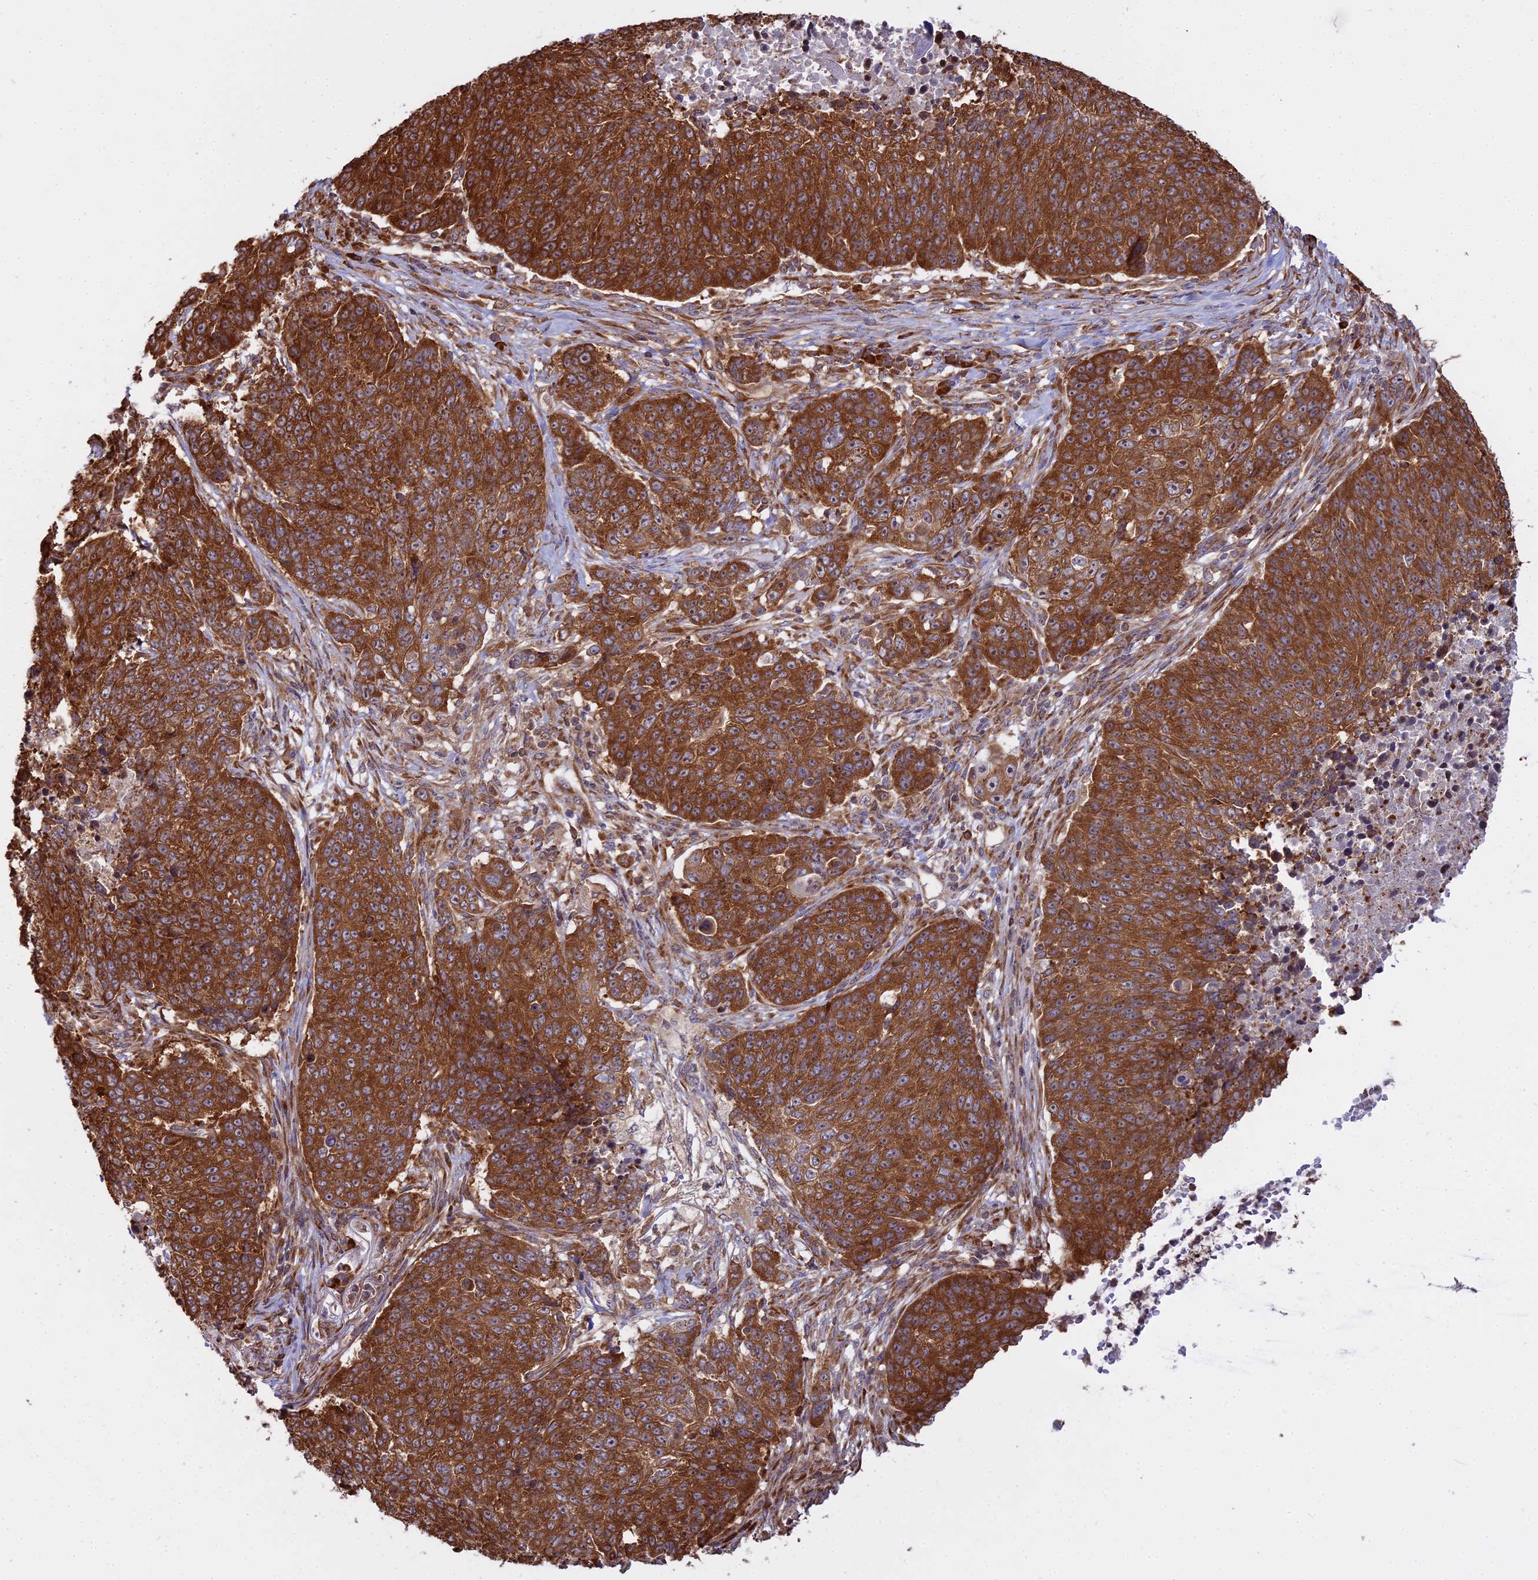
{"staining": {"intensity": "strong", "quantity": ">75%", "location": "cytoplasmic/membranous"}, "tissue": "lung cancer", "cell_type": "Tumor cells", "image_type": "cancer", "snomed": [{"axis": "morphology", "description": "Normal tissue, NOS"}, {"axis": "morphology", "description": "Squamous cell carcinoma, NOS"}, {"axis": "topography", "description": "Lymph node"}, {"axis": "topography", "description": "Lung"}], "caption": "Human lung cancer stained with a protein marker displays strong staining in tumor cells.", "gene": "RPL26", "patient": {"sex": "male", "age": 66}}